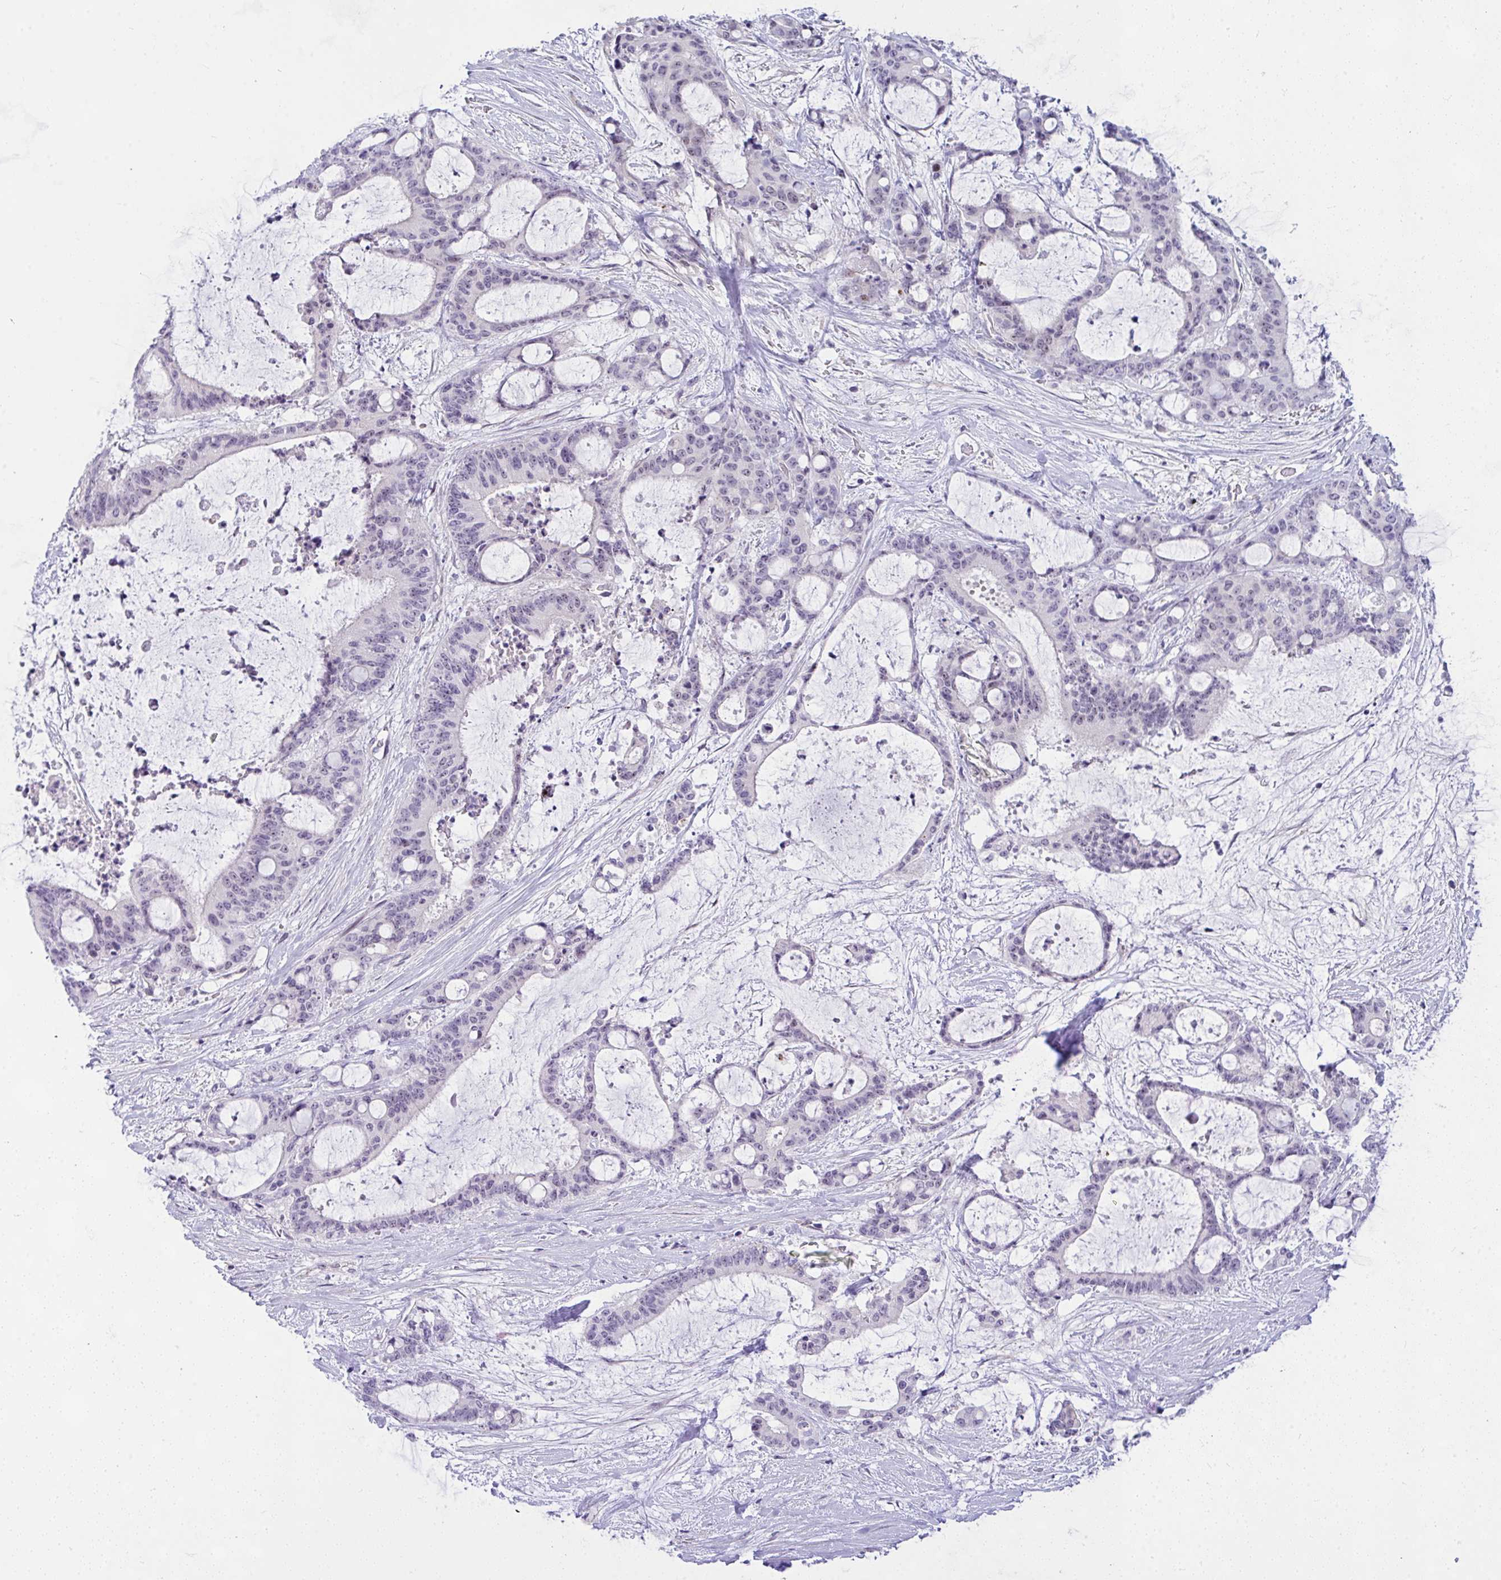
{"staining": {"intensity": "negative", "quantity": "none", "location": "none"}, "tissue": "liver cancer", "cell_type": "Tumor cells", "image_type": "cancer", "snomed": [{"axis": "morphology", "description": "Normal tissue, NOS"}, {"axis": "morphology", "description": "Cholangiocarcinoma"}, {"axis": "topography", "description": "Liver"}, {"axis": "topography", "description": "Peripheral nerve tissue"}], "caption": "IHC histopathology image of human liver cholangiocarcinoma stained for a protein (brown), which demonstrates no staining in tumor cells. (DAB (3,3'-diaminobenzidine) immunohistochemistry, high magnification).", "gene": "NFXL1", "patient": {"sex": "female", "age": 73}}